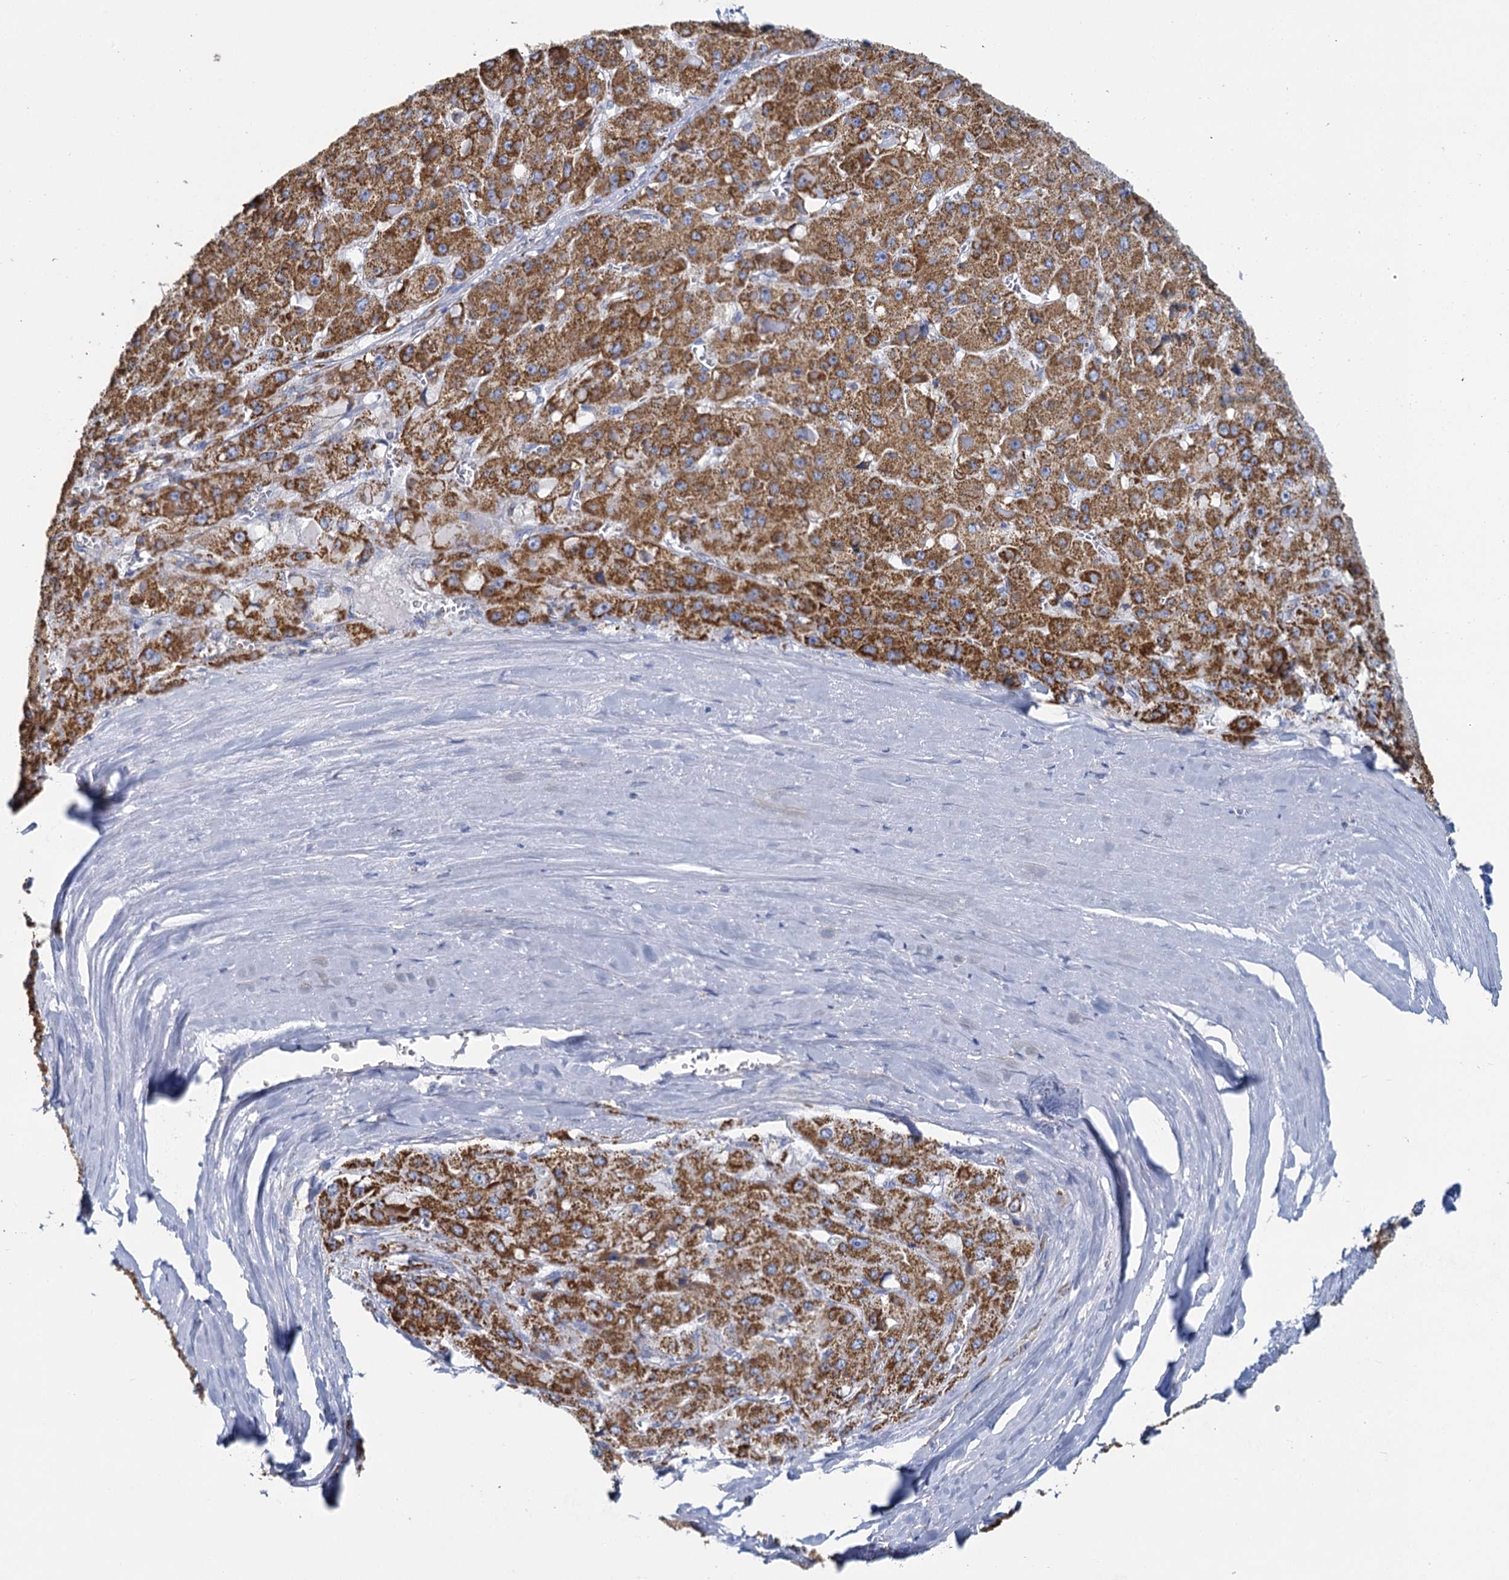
{"staining": {"intensity": "strong", "quantity": ">75%", "location": "cytoplasmic/membranous"}, "tissue": "liver cancer", "cell_type": "Tumor cells", "image_type": "cancer", "snomed": [{"axis": "morphology", "description": "Carcinoma, Hepatocellular, NOS"}, {"axis": "topography", "description": "Liver"}], "caption": "Immunohistochemistry (IHC) (DAB) staining of liver hepatocellular carcinoma shows strong cytoplasmic/membranous protein positivity in approximately >75% of tumor cells.", "gene": "CCP110", "patient": {"sex": "female", "age": 73}}